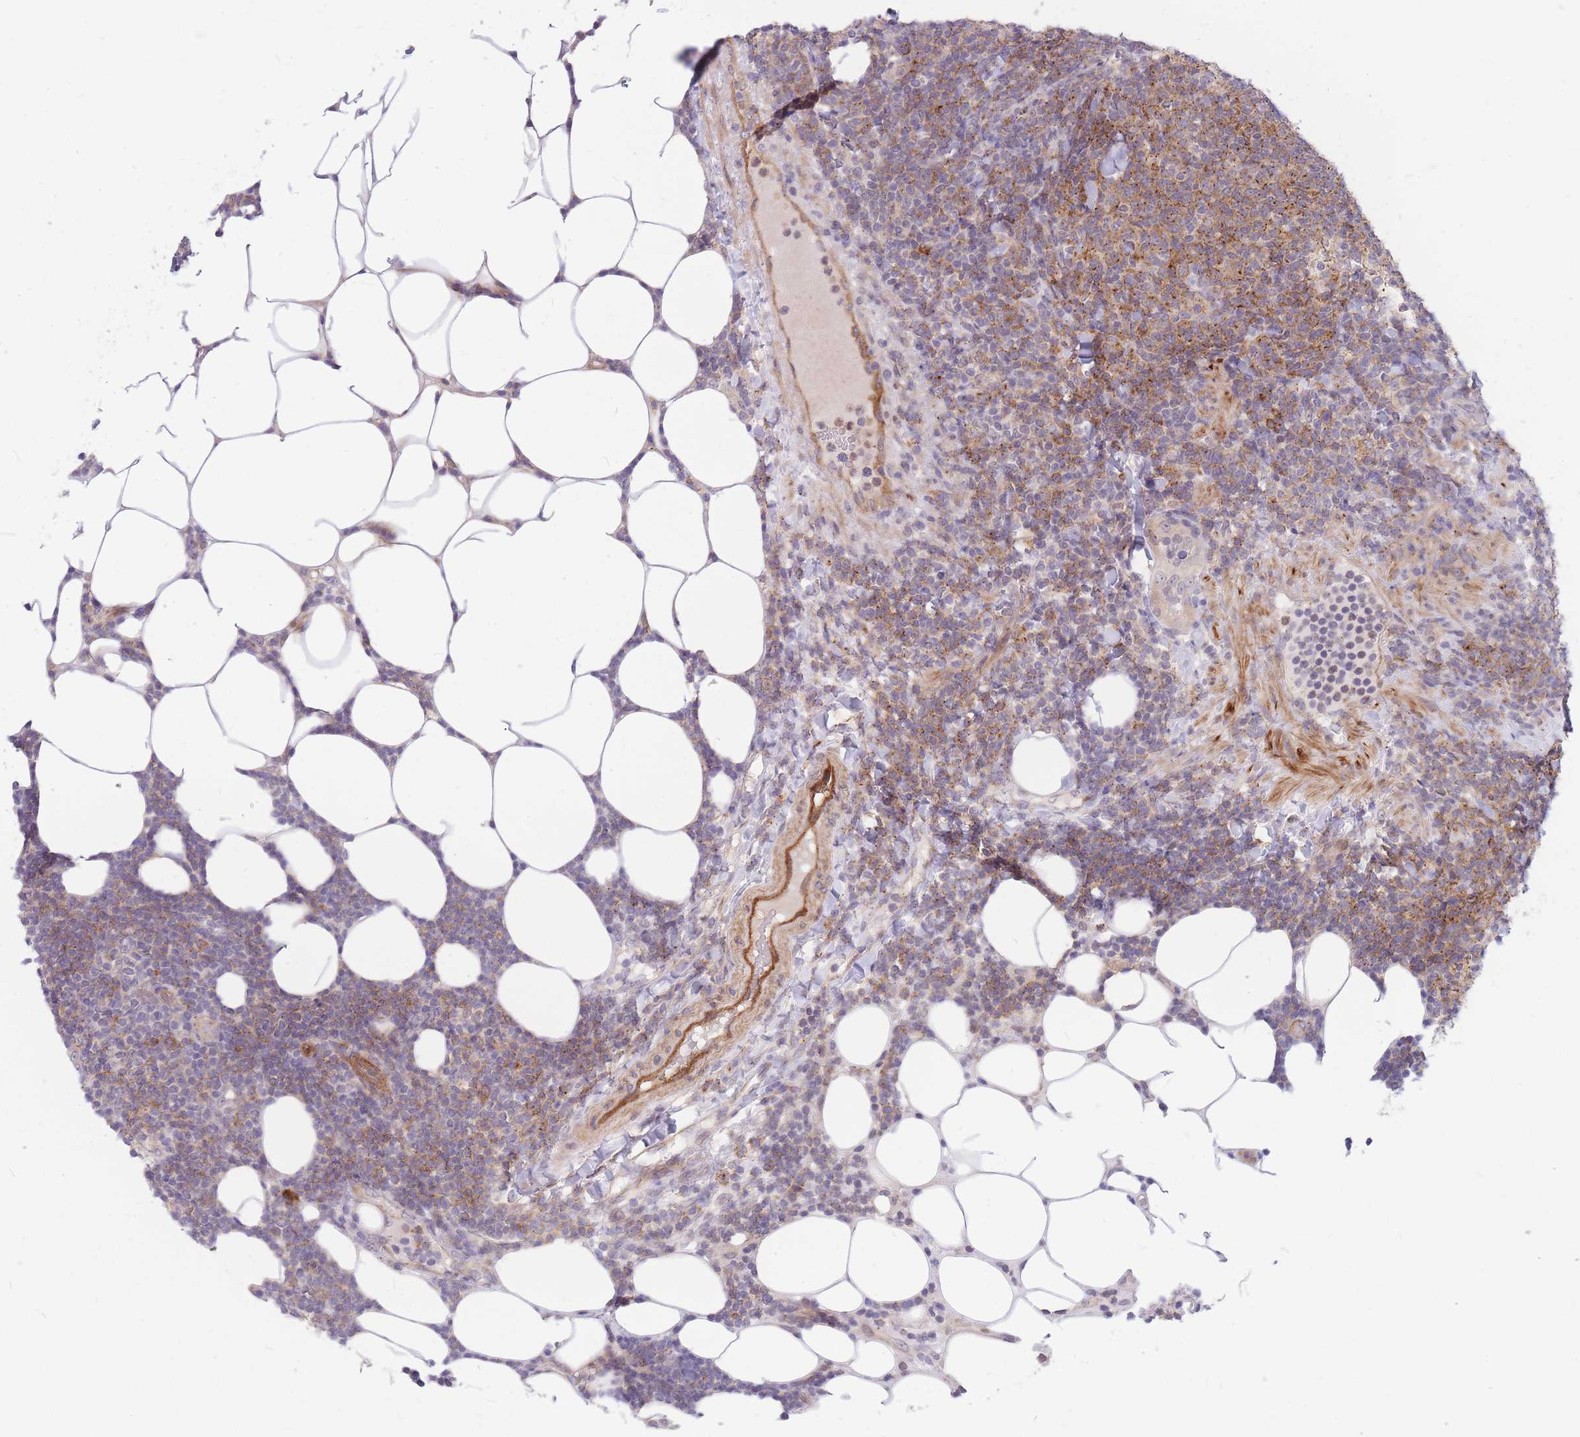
{"staining": {"intensity": "moderate", "quantity": "<25%", "location": "cytoplasmic/membranous"}, "tissue": "lymphoma", "cell_type": "Tumor cells", "image_type": "cancer", "snomed": [{"axis": "morphology", "description": "Malignant lymphoma, non-Hodgkin's type, Low grade"}, {"axis": "topography", "description": "Lymph node"}], "caption": "Protein staining exhibits moderate cytoplasmic/membranous positivity in about <25% of tumor cells in low-grade malignant lymphoma, non-Hodgkin's type.", "gene": "TCF20", "patient": {"sex": "male", "age": 66}}